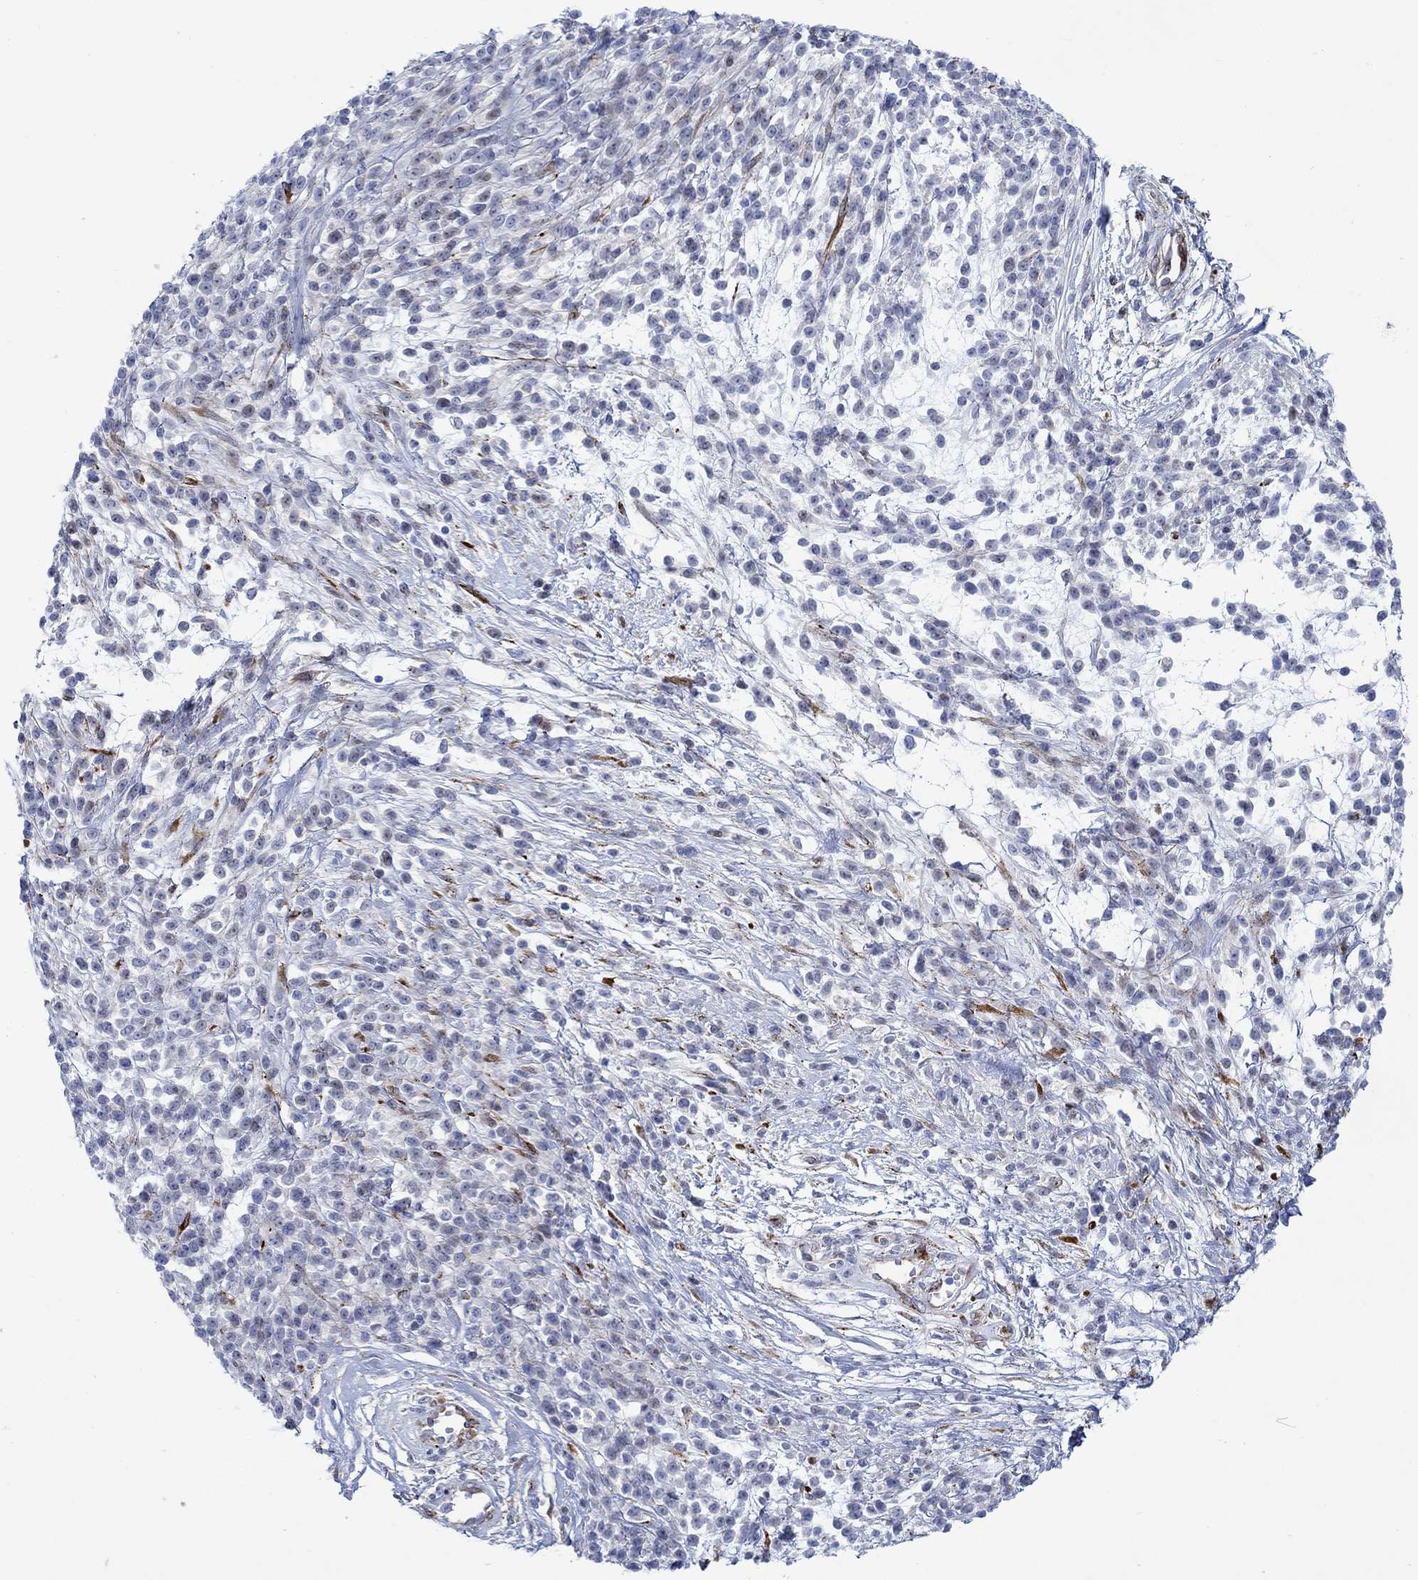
{"staining": {"intensity": "negative", "quantity": "none", "location": "none"}, "tissue": "melanoma", "cell_type": "Tumor cells", "image_type": "cancer", "snomed": [{"axis": "morphology", "description": "Malignant melanoma, NOS"}, {"axis": "topography", "description": "Skin"}, {"axis": "topography", "description": "Skin of trunk"}], "caption": "Malignant melanoma was stained to show a protein in brown. There is no significant positivity in tumor cells. Nuclei are stained in blue.", "gene": "KSR2", "patient": {"sex": "male", "age": 74}}